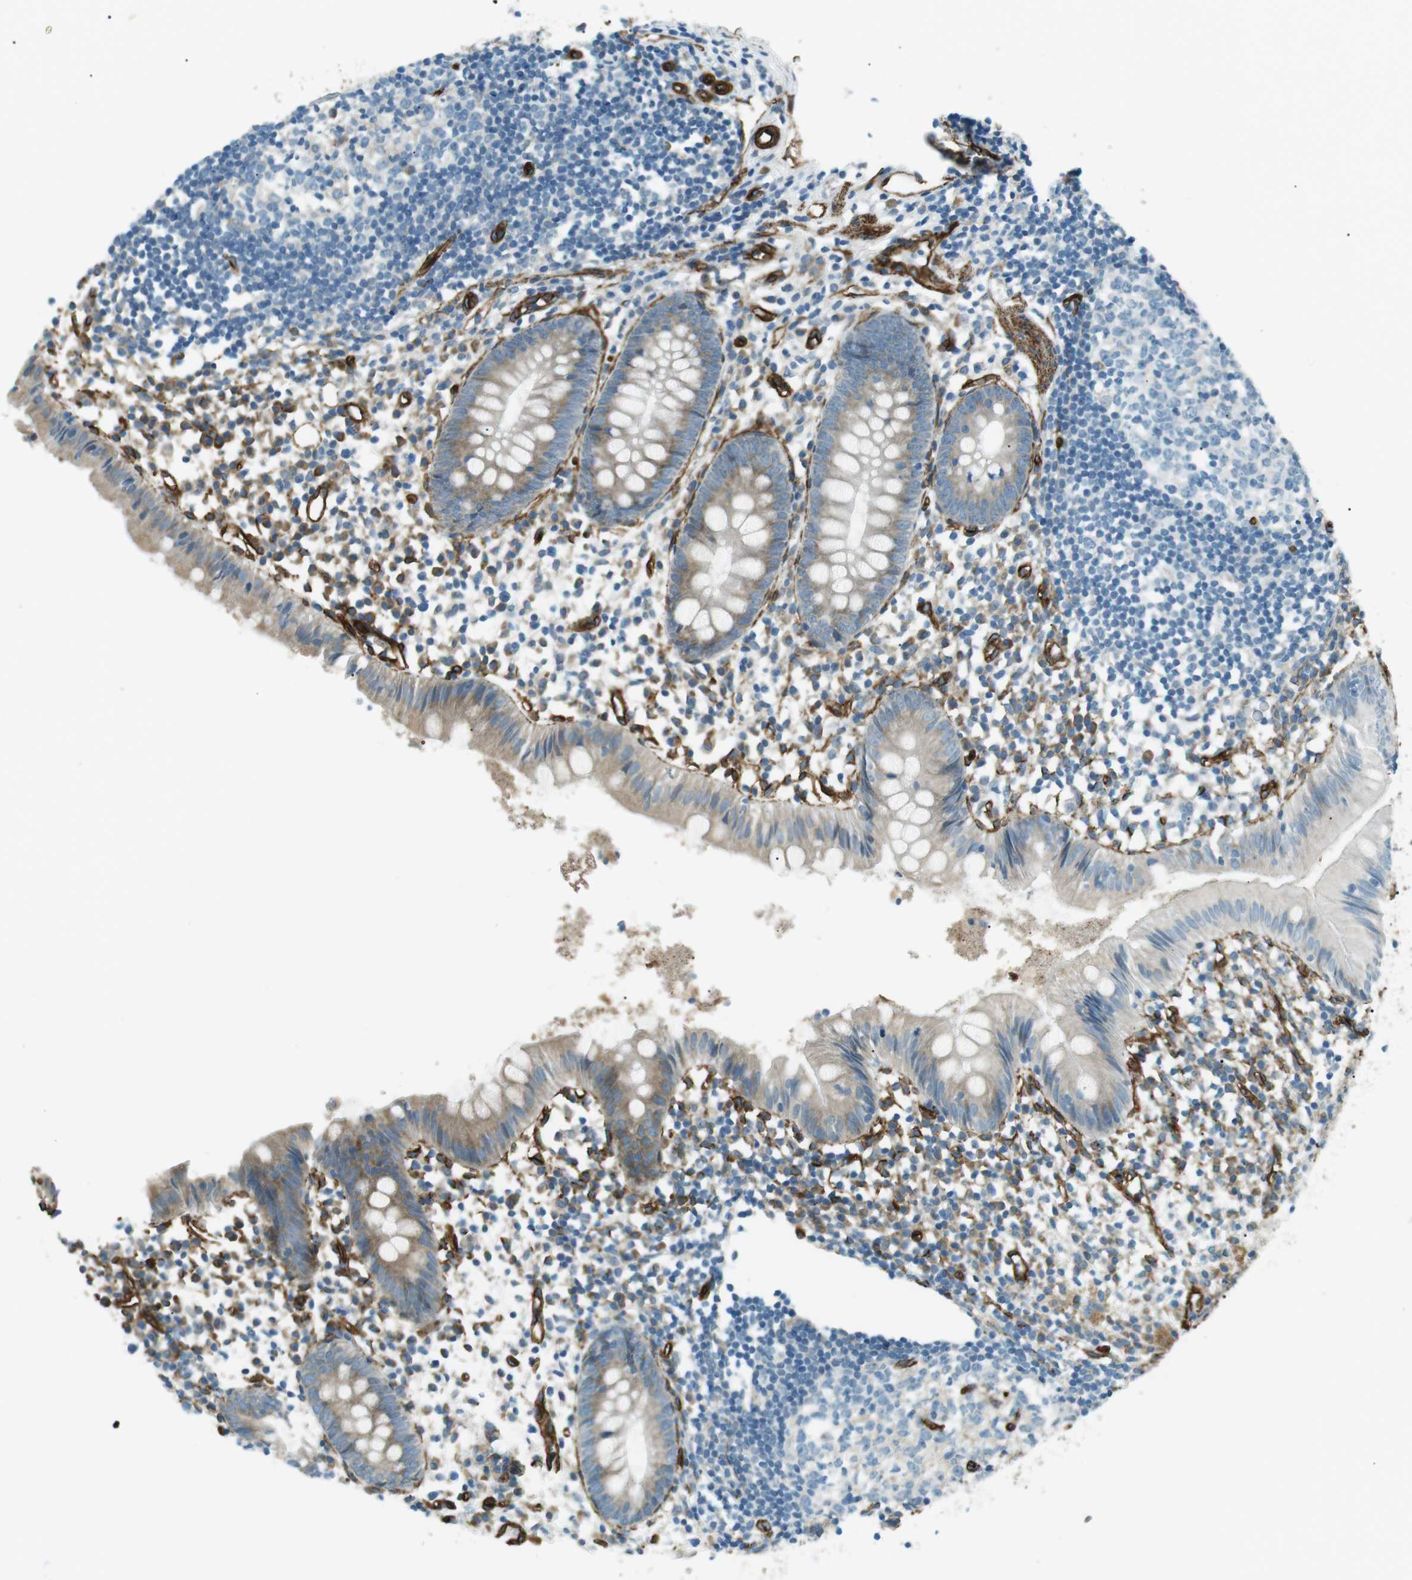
{"staining": {"intensity": "weak", "quantity": "25%-75%", "location": "cytoplasmic/membranous"}, "tissue": "appendix", "cell_type": "Glandular cells", "image_type": "normal", "snomed": [{"axis": "morphology", "description": "Normal tissue, NOS"}, {"axis": "topography", "description": "Appendix"}], "caption": "DAB (3,3'-diaminobenzidine) immunohistochemical staining of benign appendix exhibits weak cytoplasmic/membranous protein staining in about 25%-75% of glandular cells. Using DAB (brown) and hematoxylin (blue) stains, captured at high magnification using brightfield microscopy.", "gene": "ODR4", "patient": {"sex": "female", "age": 20}}